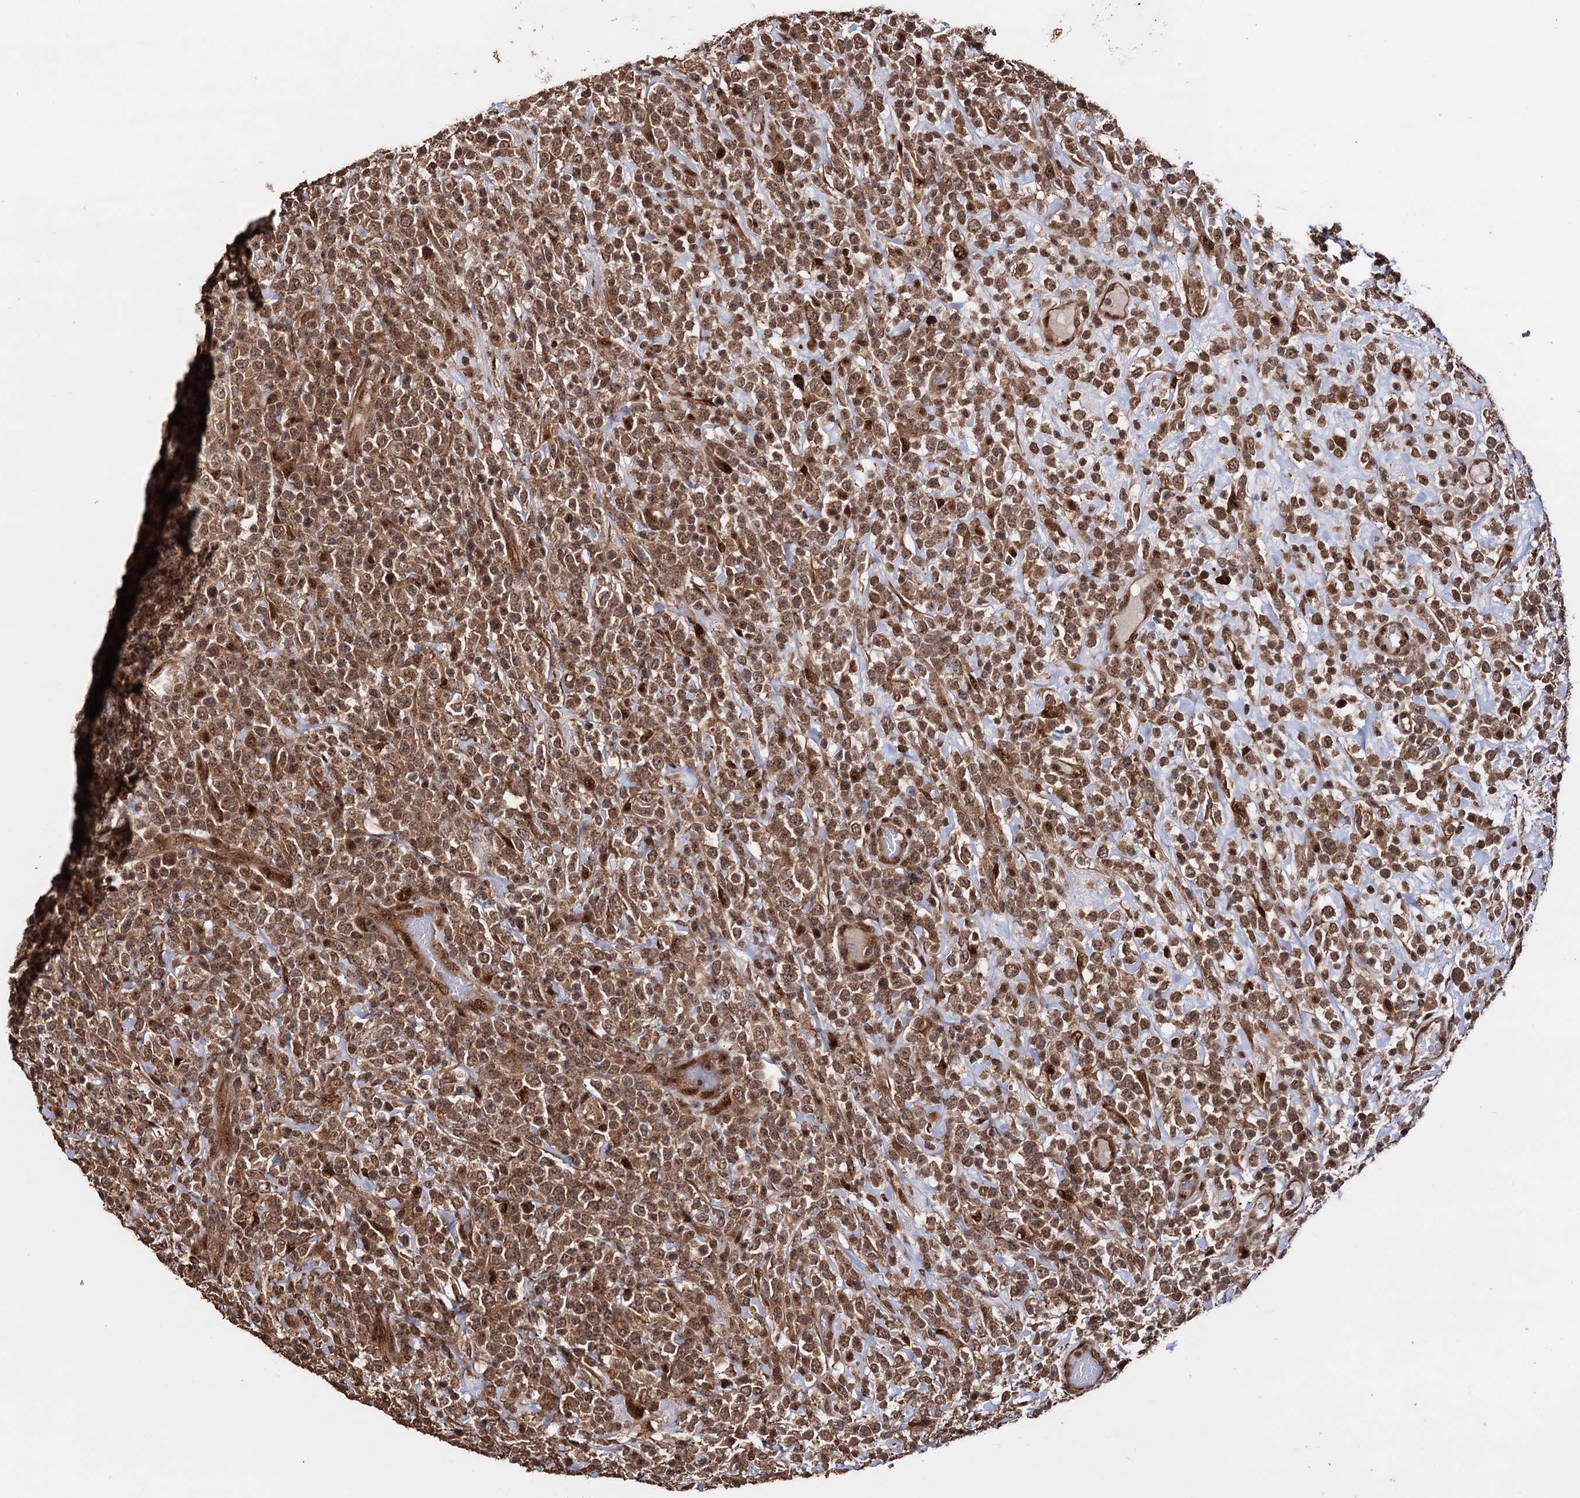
{"staining": {"intensity": "moderate", "quantity": ">75%", "location": "cytoplasmic/membranous,nuclear"}, "tissue": "lymphoma", "cell_type": "Tumor cells", "image_type": "cancer", "snomed": [{"axis": "morphology", "description": "Malignant lymphoma, non-Hodgkin's type, High grade"}, {"axis": "topography", "description": "Colon"}], "caption": "A brown stain highlights moderate cytoplasmic/membranous and nuclear staining of a protein in malignant lymphoma, non-Hodgkin's type (high-grade) tumor cells.", "gene": "PIGB", "patient": {"sex": "female", "age": 53}}